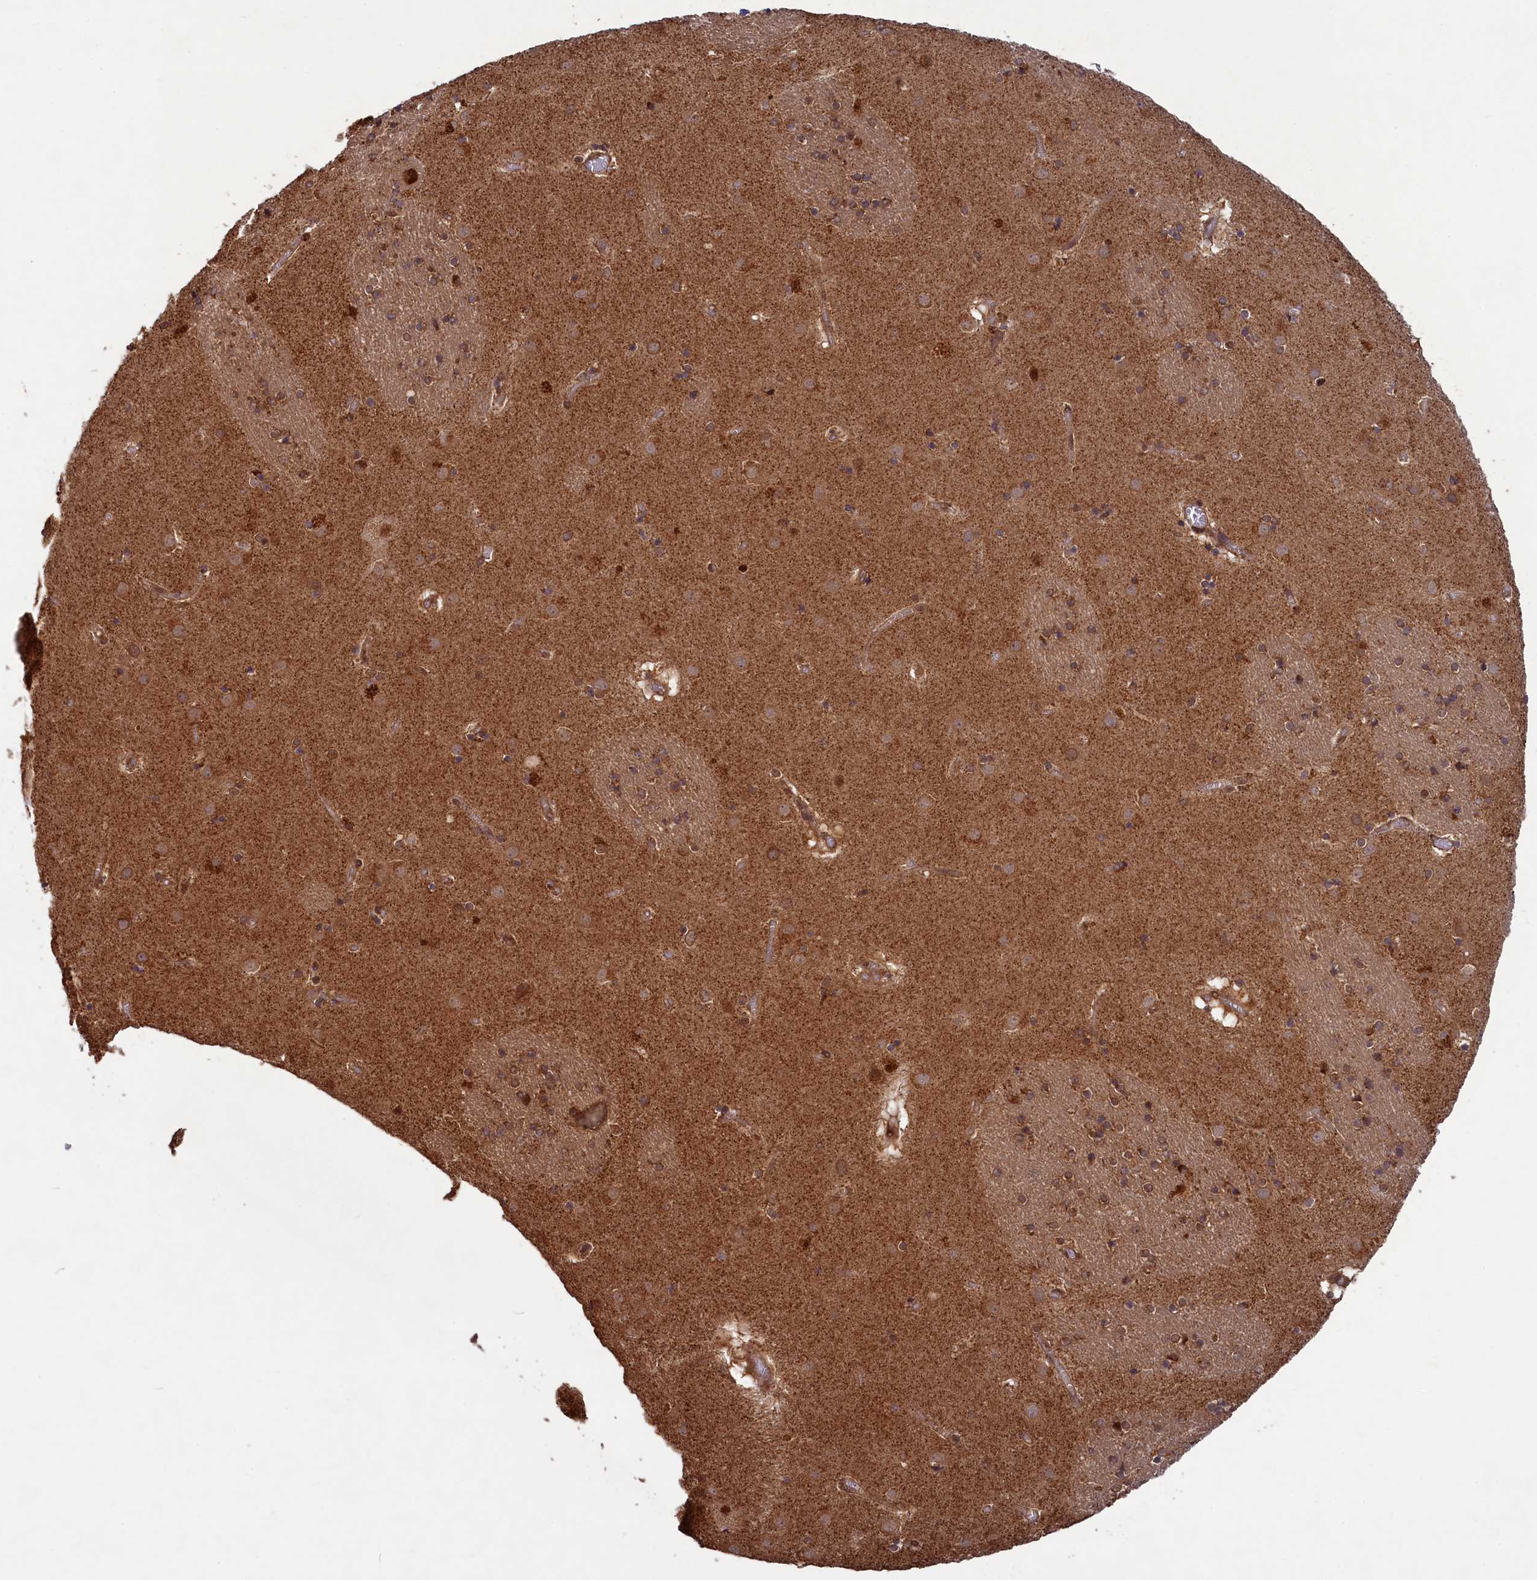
{"staining": {"intensity": "moderate", "quantity": ">75%", "location": "cytoplasmic/membranous"}, "tissue": "caudate", "cell_type": "Glial cells", "image_type": "normal", "snomed": [{"axis": "morphology", "description": "Normal tissue, NOS"}, {"axis": "topography", "description": "Lateral ventricle wall"}], "caption": "This is a photomicrograph of immunohistochemistry (IHC) staining of normal caudate, which shows moderate staining in the cytoplasmic/membranous of glial cells.", "gene": "NAE1", "patient": {"sex": "male", "age": 70}}